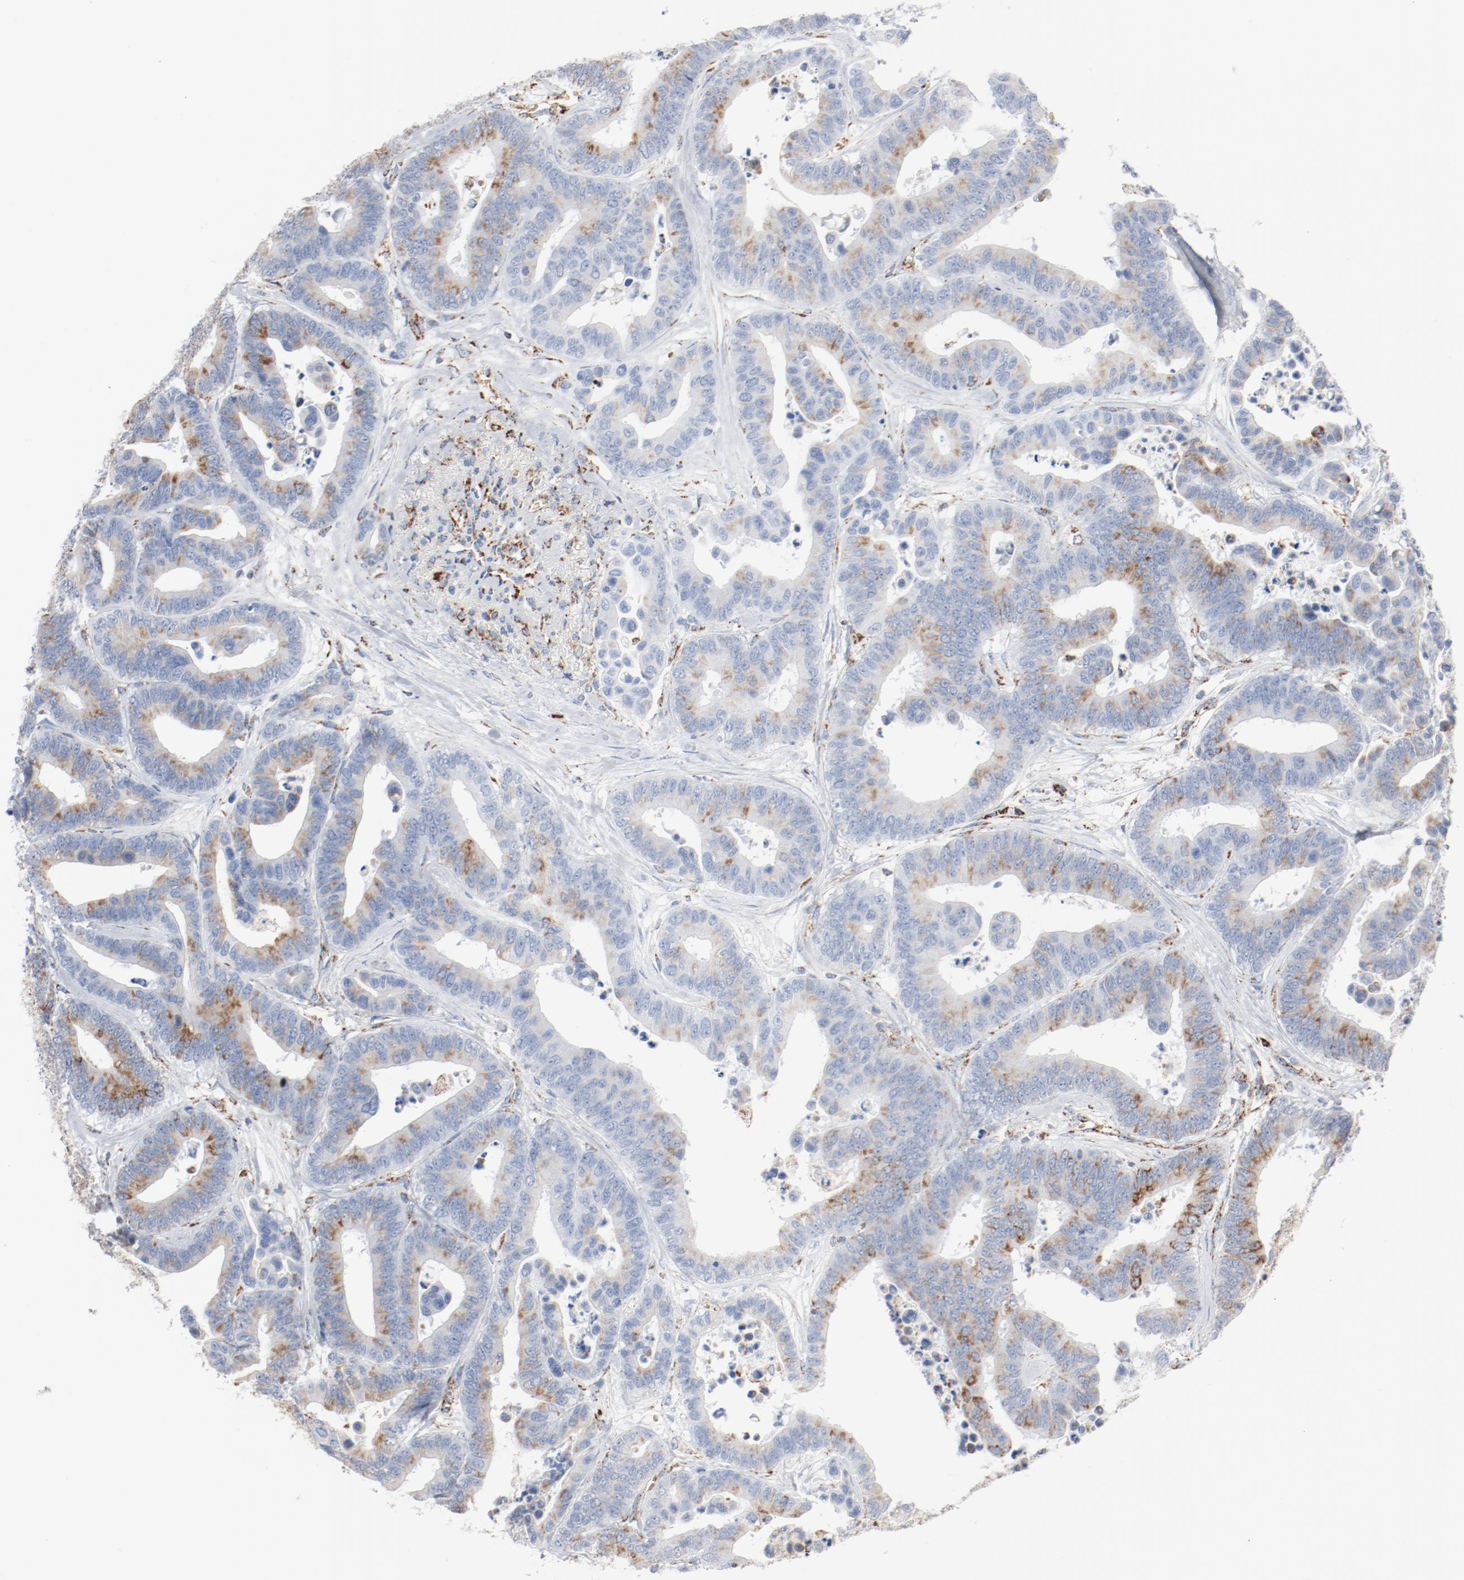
{"staining": {"intensity": "moderate", "quantity": "<25%", "location": "cytoplasmic/membranous"}, "tissue": "colorectal cancer", "cell_type": "Tumor cells", "image_type": "cancer", "snomed": [{"axis": "morphology", "description": "Adenocarcinoma, NOS"}, {"axis": "topography", "description": "Colon"}], "caption": "This photomicrograph demonstrates IHC staining of colorectal cancer (adenocarcinoma), with low moderate cytoplasmic/membranous staining in about <25% of tumor cells.", "gene": "NDUFB8", "patient": {"sex": "male", "age": 82}}